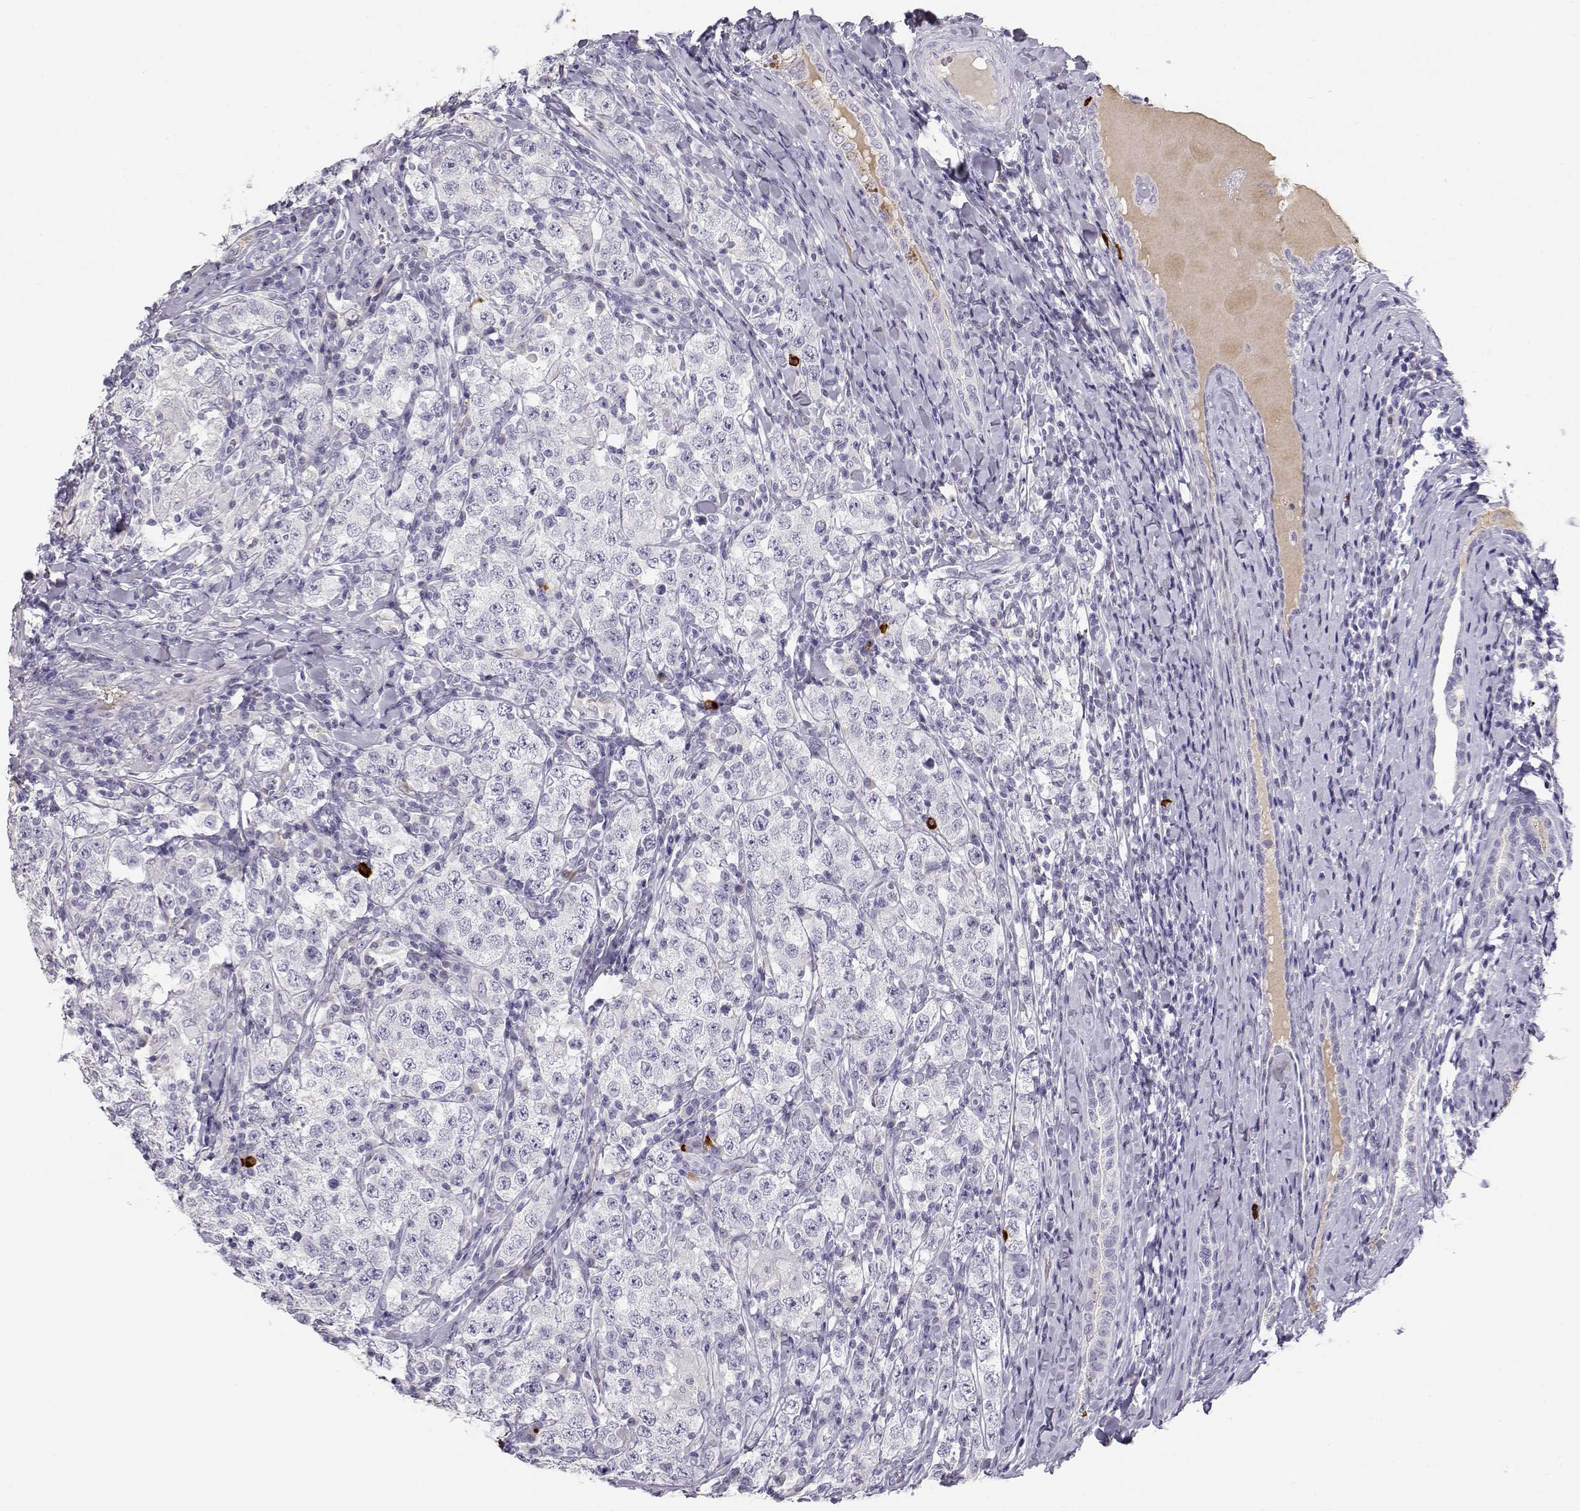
{"staining": {"intensity": "negative", "quantity": "none", "location": "none"}, "tissue": "testis cancer", "cell_type": "Tumor cells", "image_type": "cancer", "snomed": [{"axis": "morphology", "description": "Seminoma, NOS"}, {"axis": "morphology", "description": "Carcinoma, Embryonal, NOS"}, {"axis": "topography", "description": "Testis"}], "caption": "There is no significant staining in tumor cells of embryonal carcinoma (testis). The staining is performed using DAB brown chromogen with nuclei counter-stained in using hematoxylin.", "gene": "GPR174", "patient": {"sex": "male", "age": 41}}